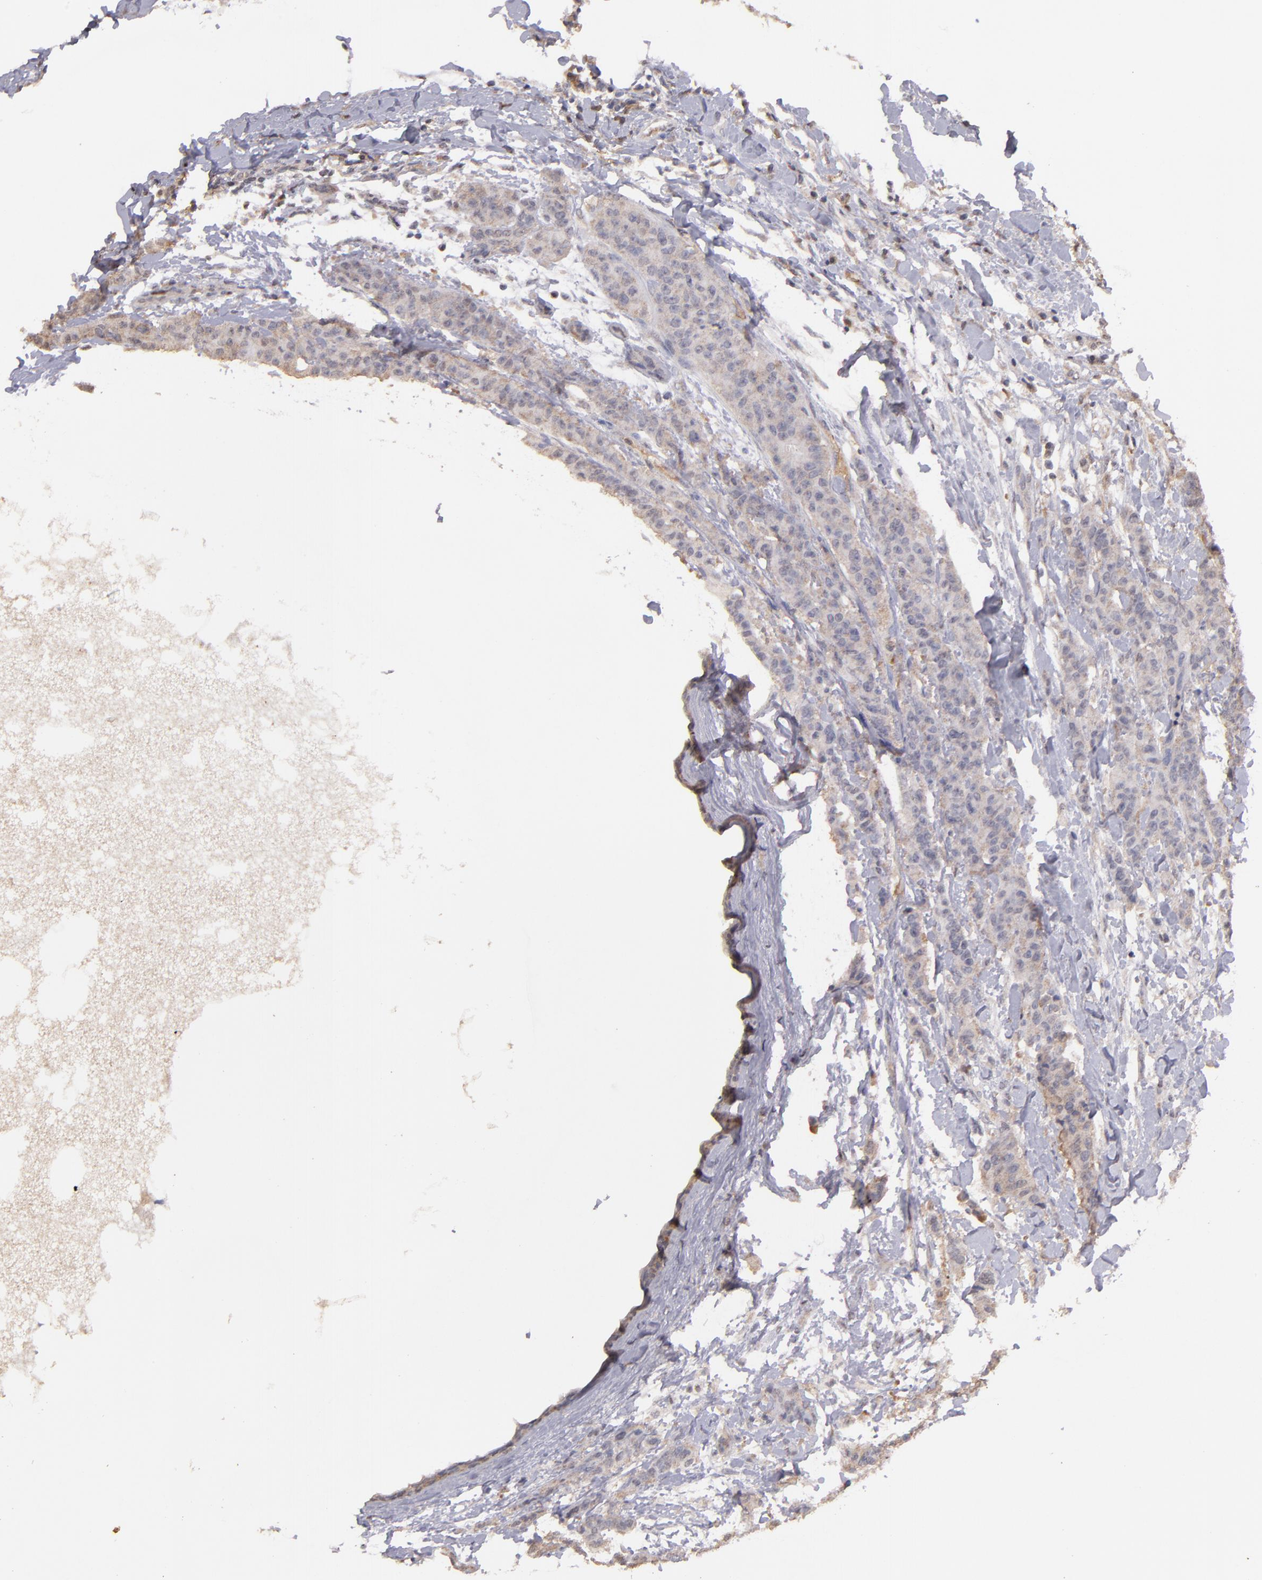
{"staining": {"intensity": "moderate", "quantity": ">75%", "location": "cytoplasmic/membranous"}, "tissue": "breast cancer", "cell_type": "Tumor cells", "image_type": "cancer", "snomed": [{"axis": "morphology", "description": "Duct carcinoma"}, {"axis": "topography", "description": "Breast"}], "caption": "The immunohistochemical stain labels moderate cytoplasmic/membranous staining in tumor cells of breast intraductal carcinoma tissue.", "gene": "SERPINC1", "patient": {"sex": "female", "age": 40}}